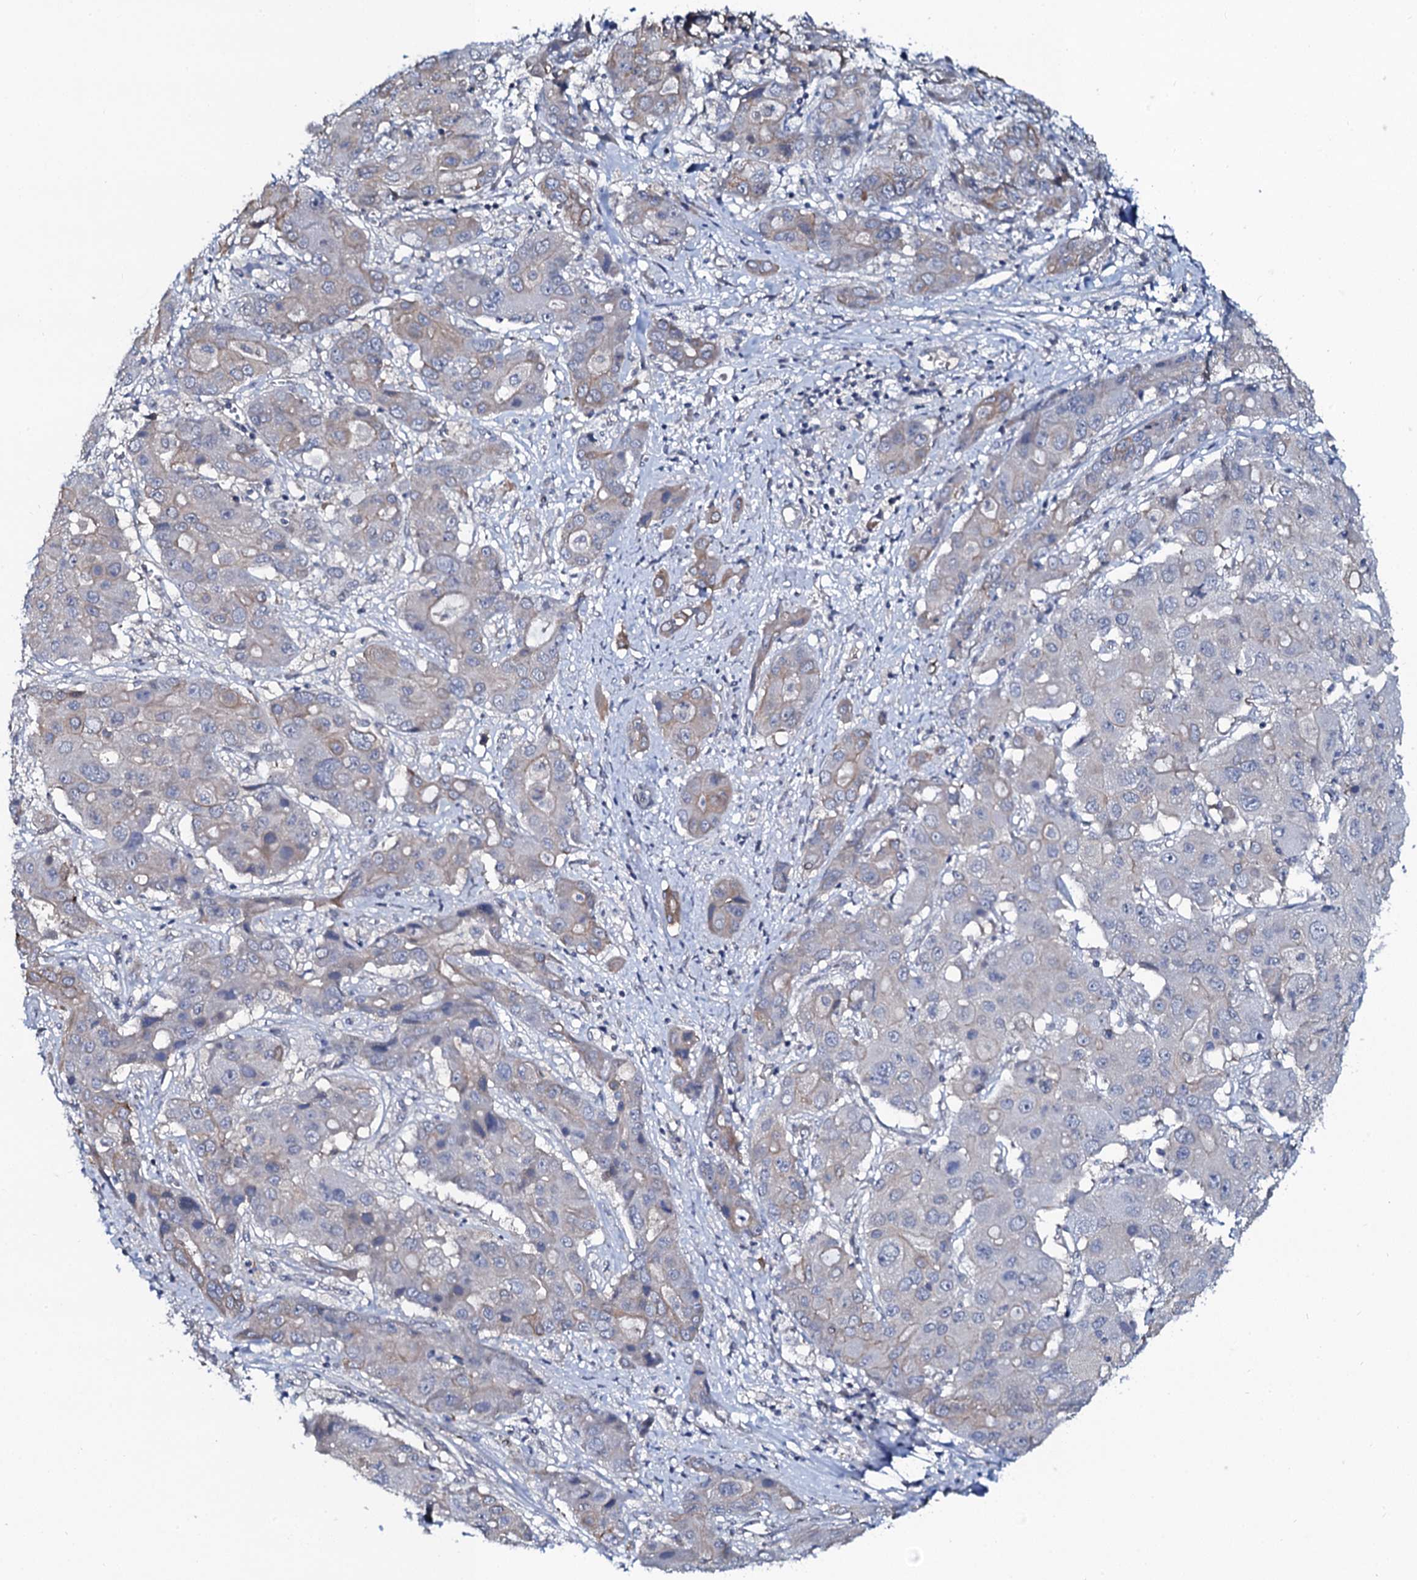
{"staining": {"intensity": "negative", "quantity": "none", "location": "none"}, "tissue": "liver cancer", "cell_type": "Tumor cells", "image_type": "cancer", "snomed": [{"axis": "morphology", "description": "Cholangiocarcinoma"}, {"axis": "topography", "description": "Liver"}], "caption": "An immunohistochemistry (IHC) image of cholangiocarcinoma (liver) is shown. There is no staining in tumor cells of cholangiocarcinoma (liver).", "gene": "C10orf88", "patient": {"sex": "male", "age": 67}}